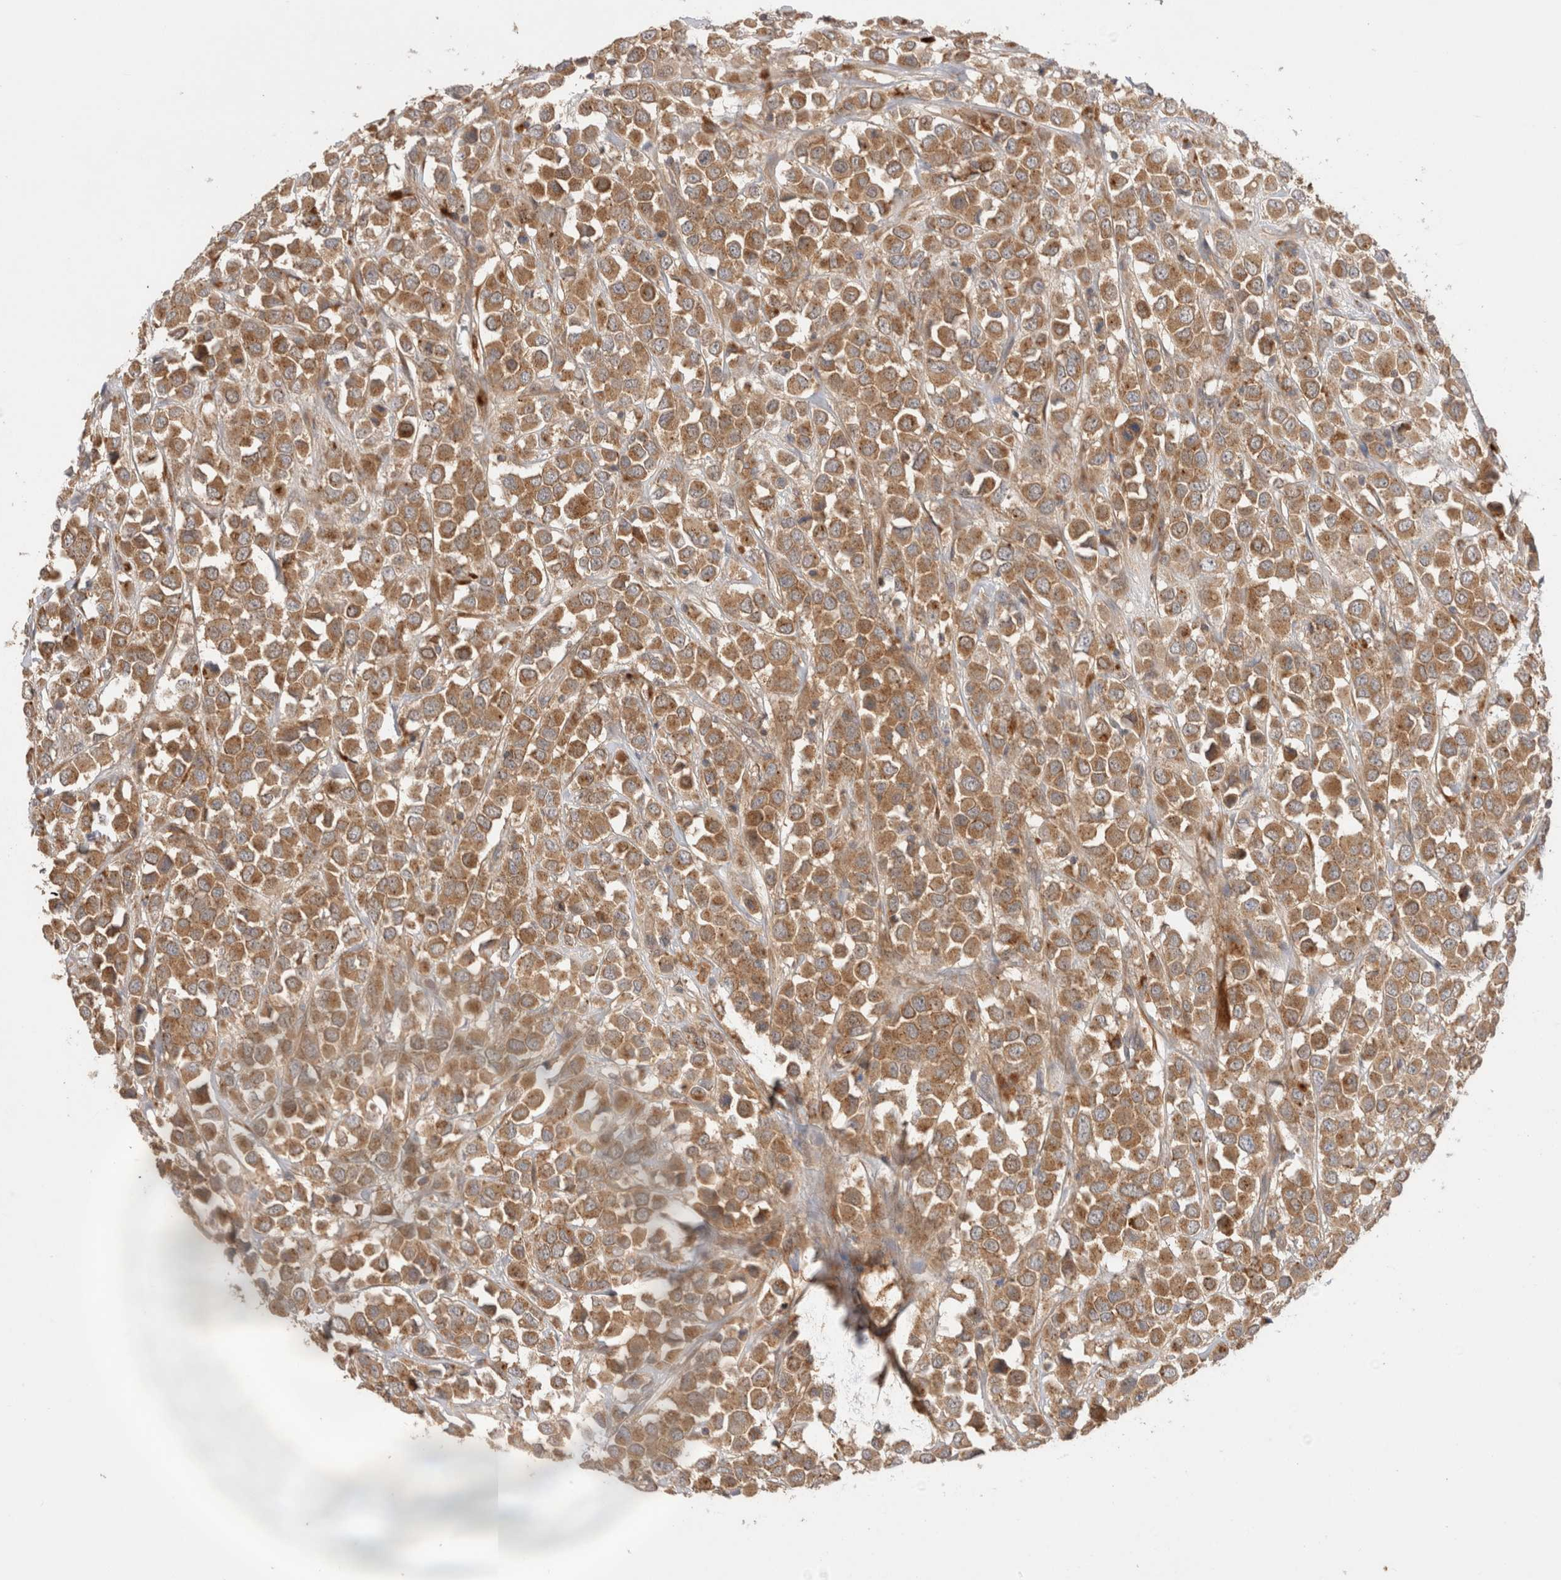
{"staining": {"intensity": "moderate", "quantity": ">75%", "location": "cytoplasmic/membranous"}, "tissue": "breast cancer", "cell_type": "Tumor cells", "image_type": "cancer", "snomed": [{"axis": "morphology", "description": "Duct carcinoma"}, {"axis": "topography", "description": "Breast"}], "caption": "Immunohistochemistry (IHC) photomicrograph of neoplastic tissue: human breast cancer stained using immunohistochemistry exhibits medium levels of moderate protein expression localized specifically in the cytoplasmic/membranous of tumor cells, appearing as a cytoplasmic/membranous brown color.", "gene": "VPS28", "patient": {"sex": "female", "age": 61}}